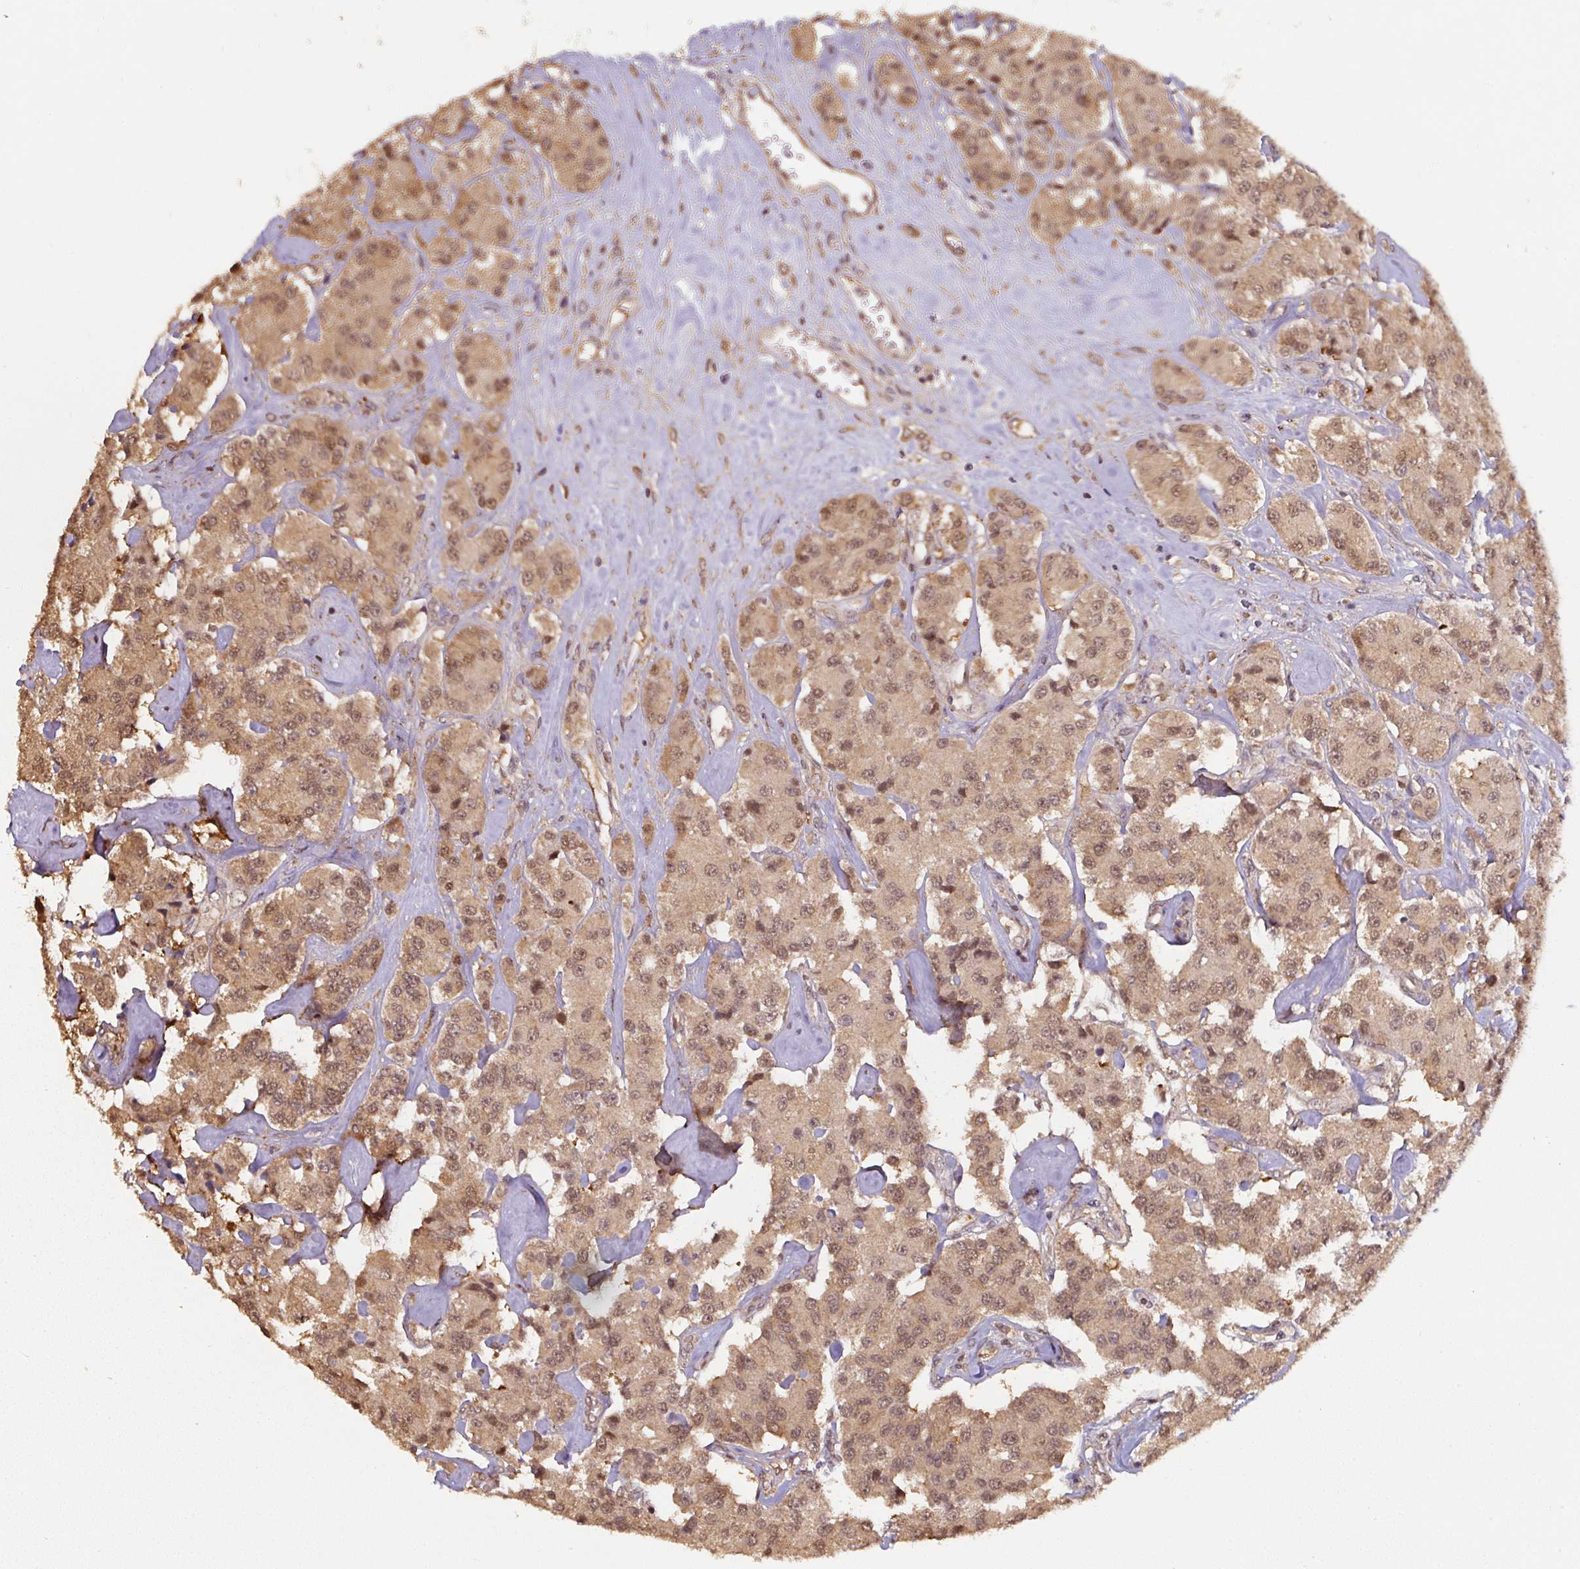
{"staining": {"intensity": "moderate", "quantity": ">75%", "location": "cytoplasmic/membranous,nuclear"}, "tissue": "carcinoid", "cell_type": "Tumor cells", "image_type": "cancer", "snomed": [{"axis": "morphology", "description": "Carcinoid, malignant, NOS"}, {"axis": "topography", "description": "Pancreas"}], "caption": "High-power microscopy captured an immunohistochemistry micrograph of malignant carcinoid, revealing moderate cytoplasmic/membranous and nuclear staining in approximately >75% of tumor cells.", "gene": "ST13", "patient": {"sex": "male", "age": 41}}